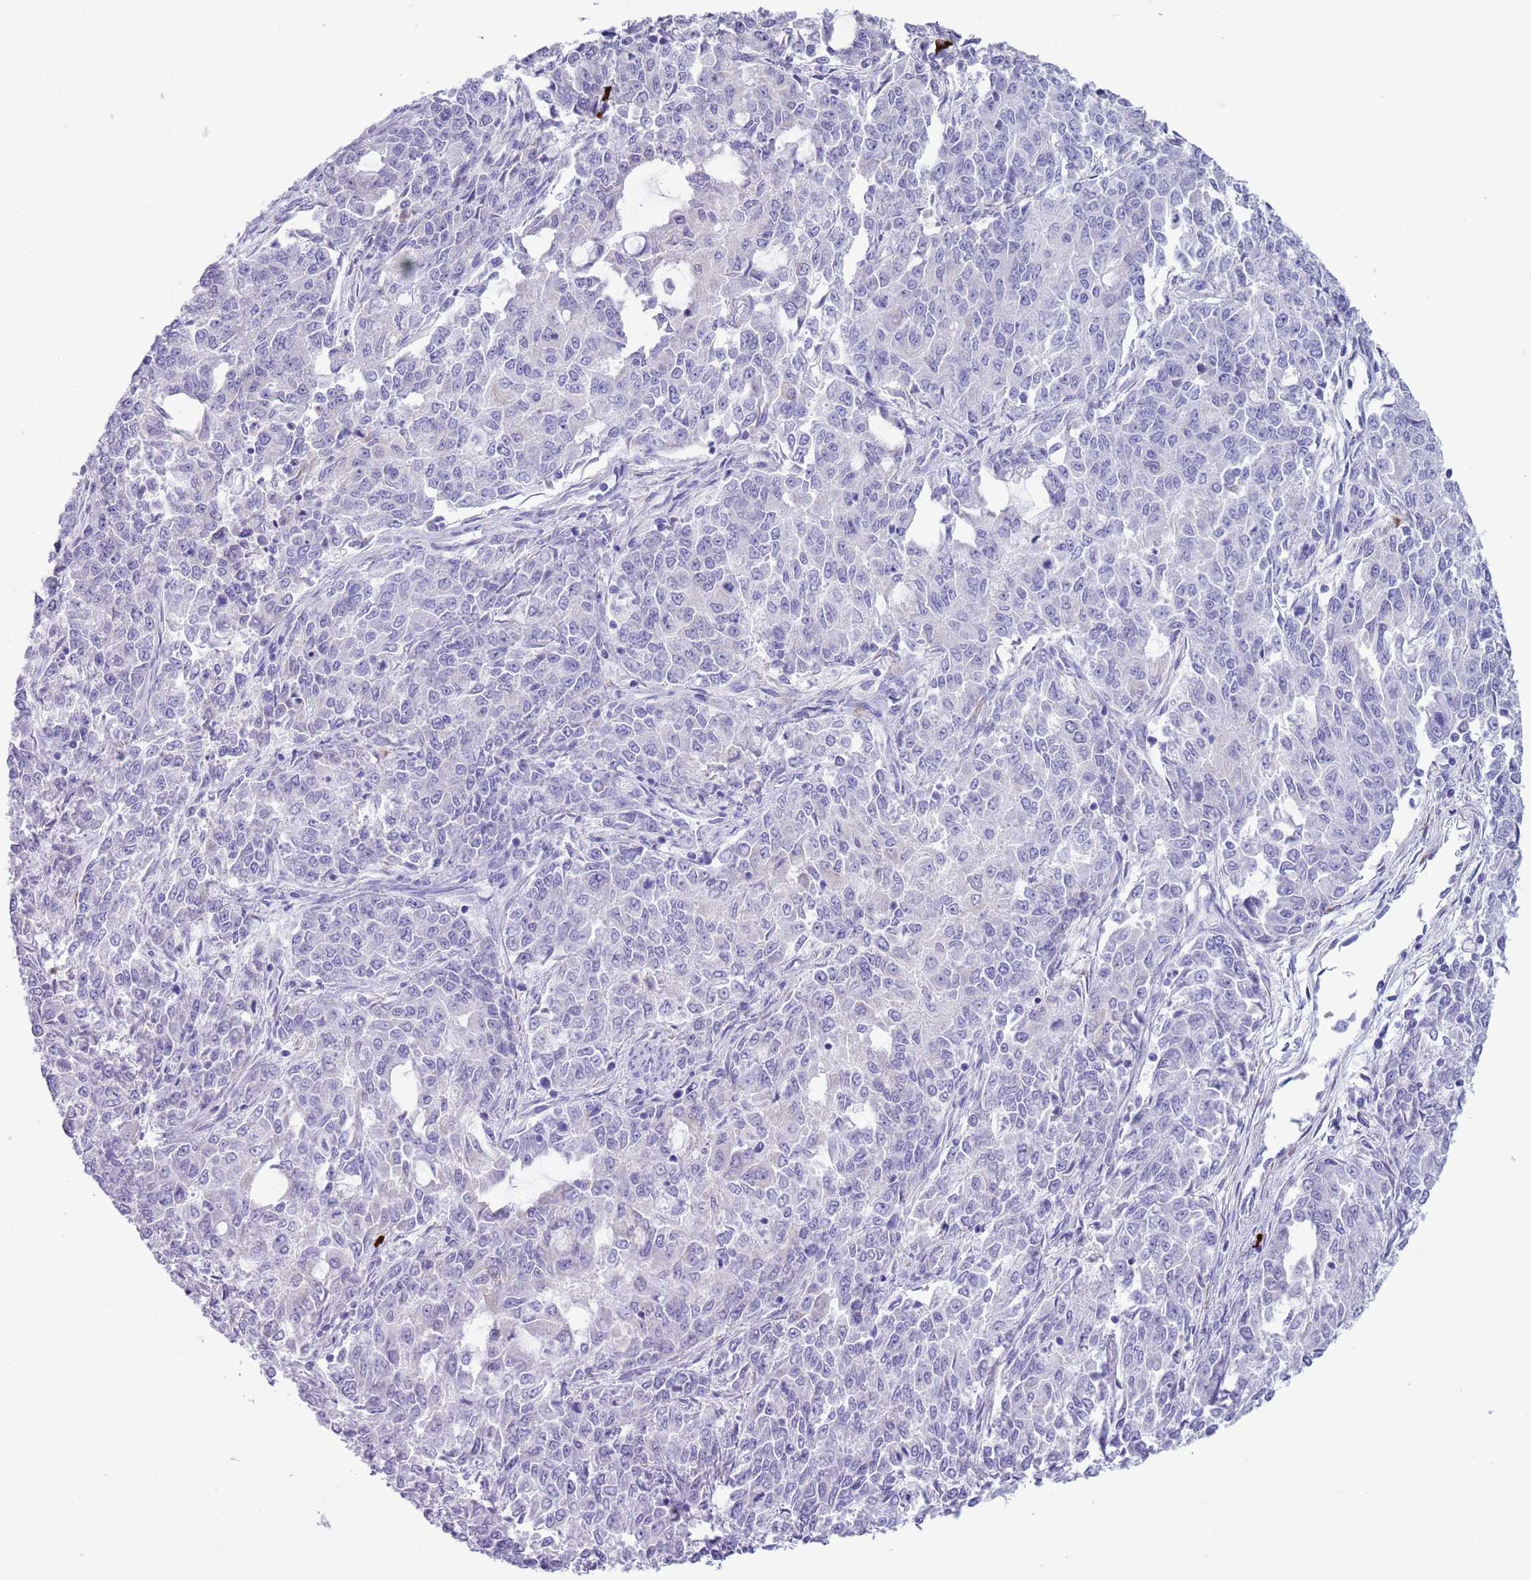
{"staining": {"intensity": "negative", "quantity": "none", "location": "none"}, "tissue": "endometrial cancer", "cell_type": "Tumor cells", "image_type": "cancer", "snomed": [{"axis": "morphology", "description": "Adenocarcinoma, NOS"}, {"axis": "topography", "description": "Endometrium"}], "caption": "An immunohistochemistry (IHC) micrograph of endometrial cancer is shown. There is no staining in tumor cells of endometrial cancer.", "gene": "LY6G5B", "patient": {"sex": "female", "age": 50}}